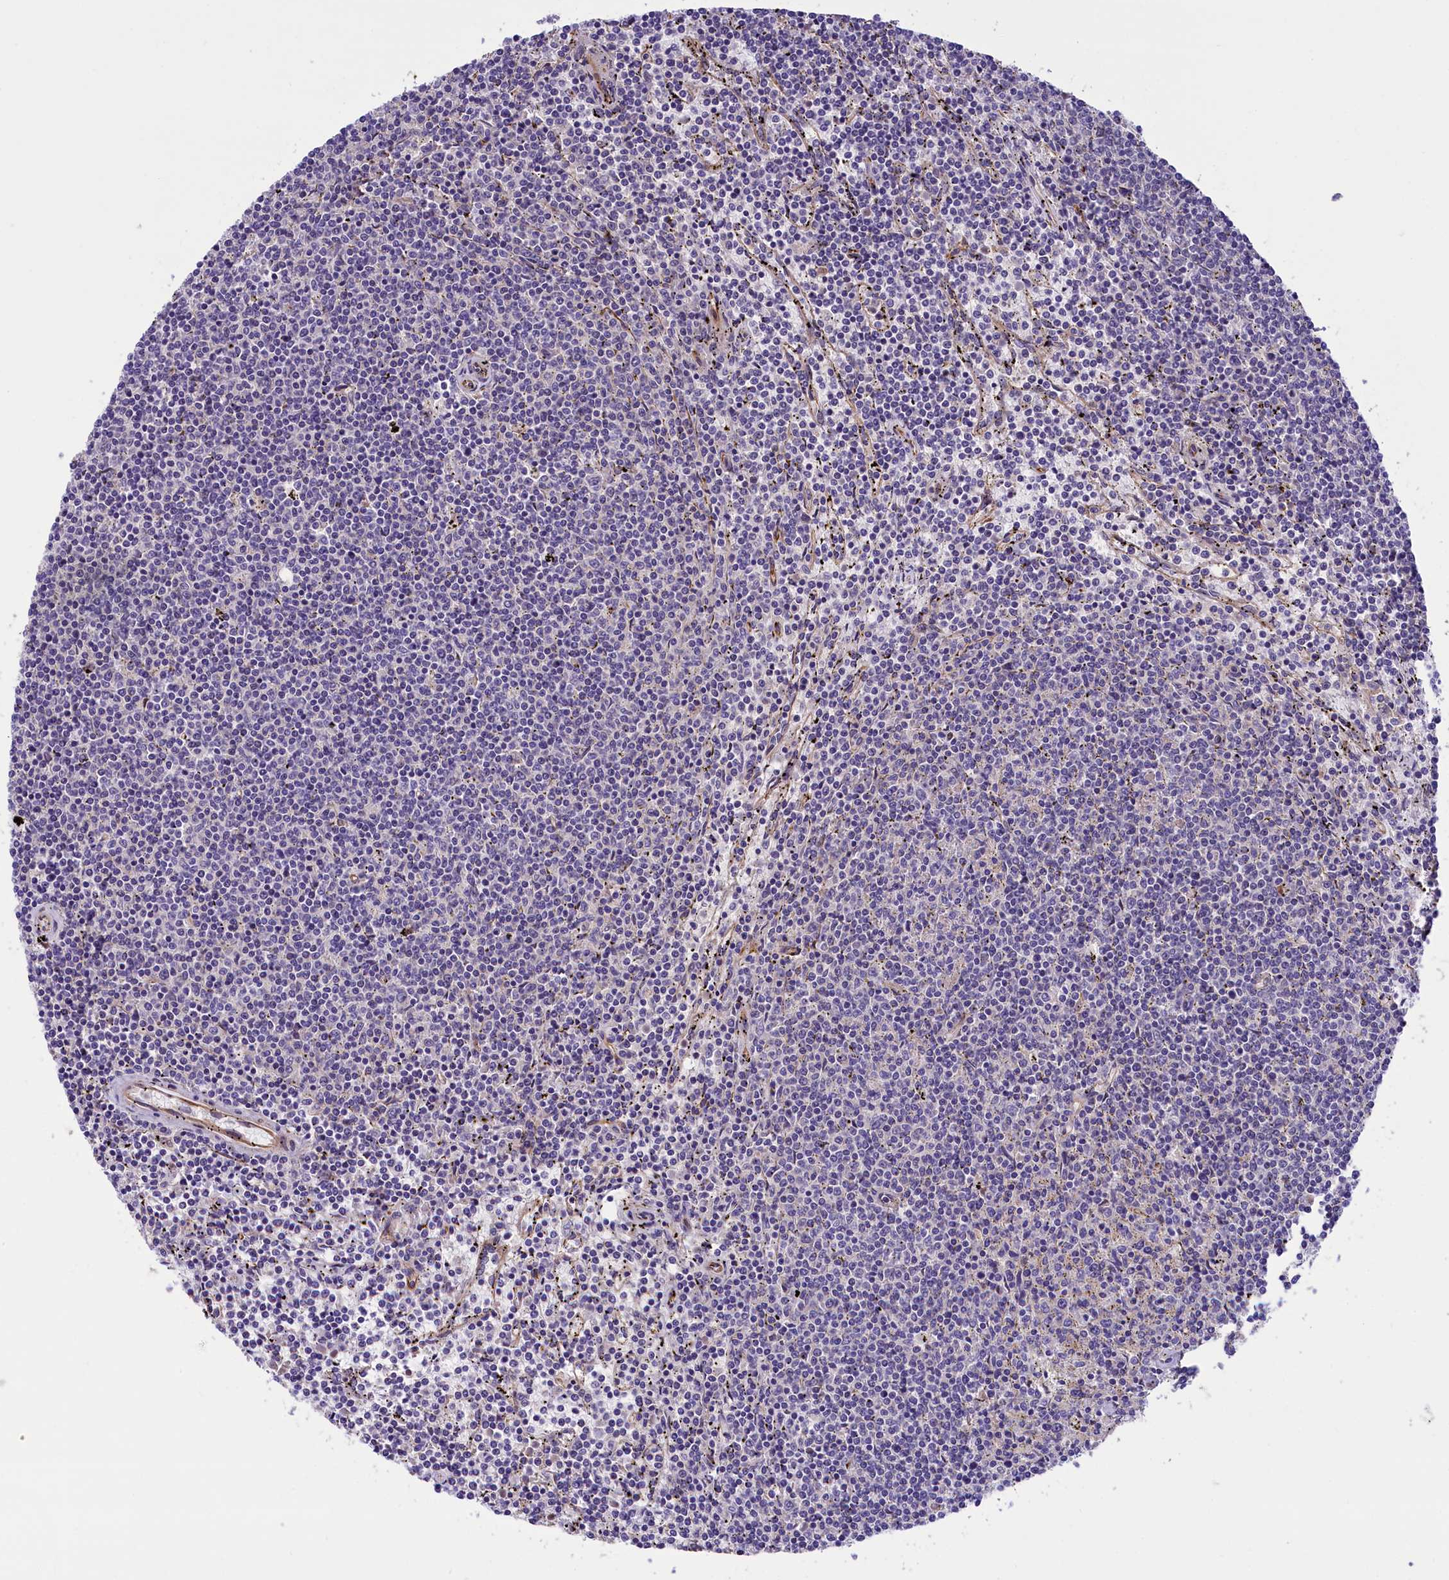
{"staining": {"intensity": "negative", "quantity": "none", "location": "none"}, "tissue": "lymphoma", "cell_type": "Tumor cells", "image_type": "cancer", "snomed": [{"axis": "morphology", "description": "Malignant lymphoma, non-Hodgkin's type, Low grade"}, {"axis": "topography", "description": "Spleen"}], "caption": "Photomicrograph shows no protein staining in tumor cells of low-grade malignant lymphoma, non-Hodgkin's type tissue.", "gene": "CCDC32", "patient": {"sex": "female", "age": 50}}